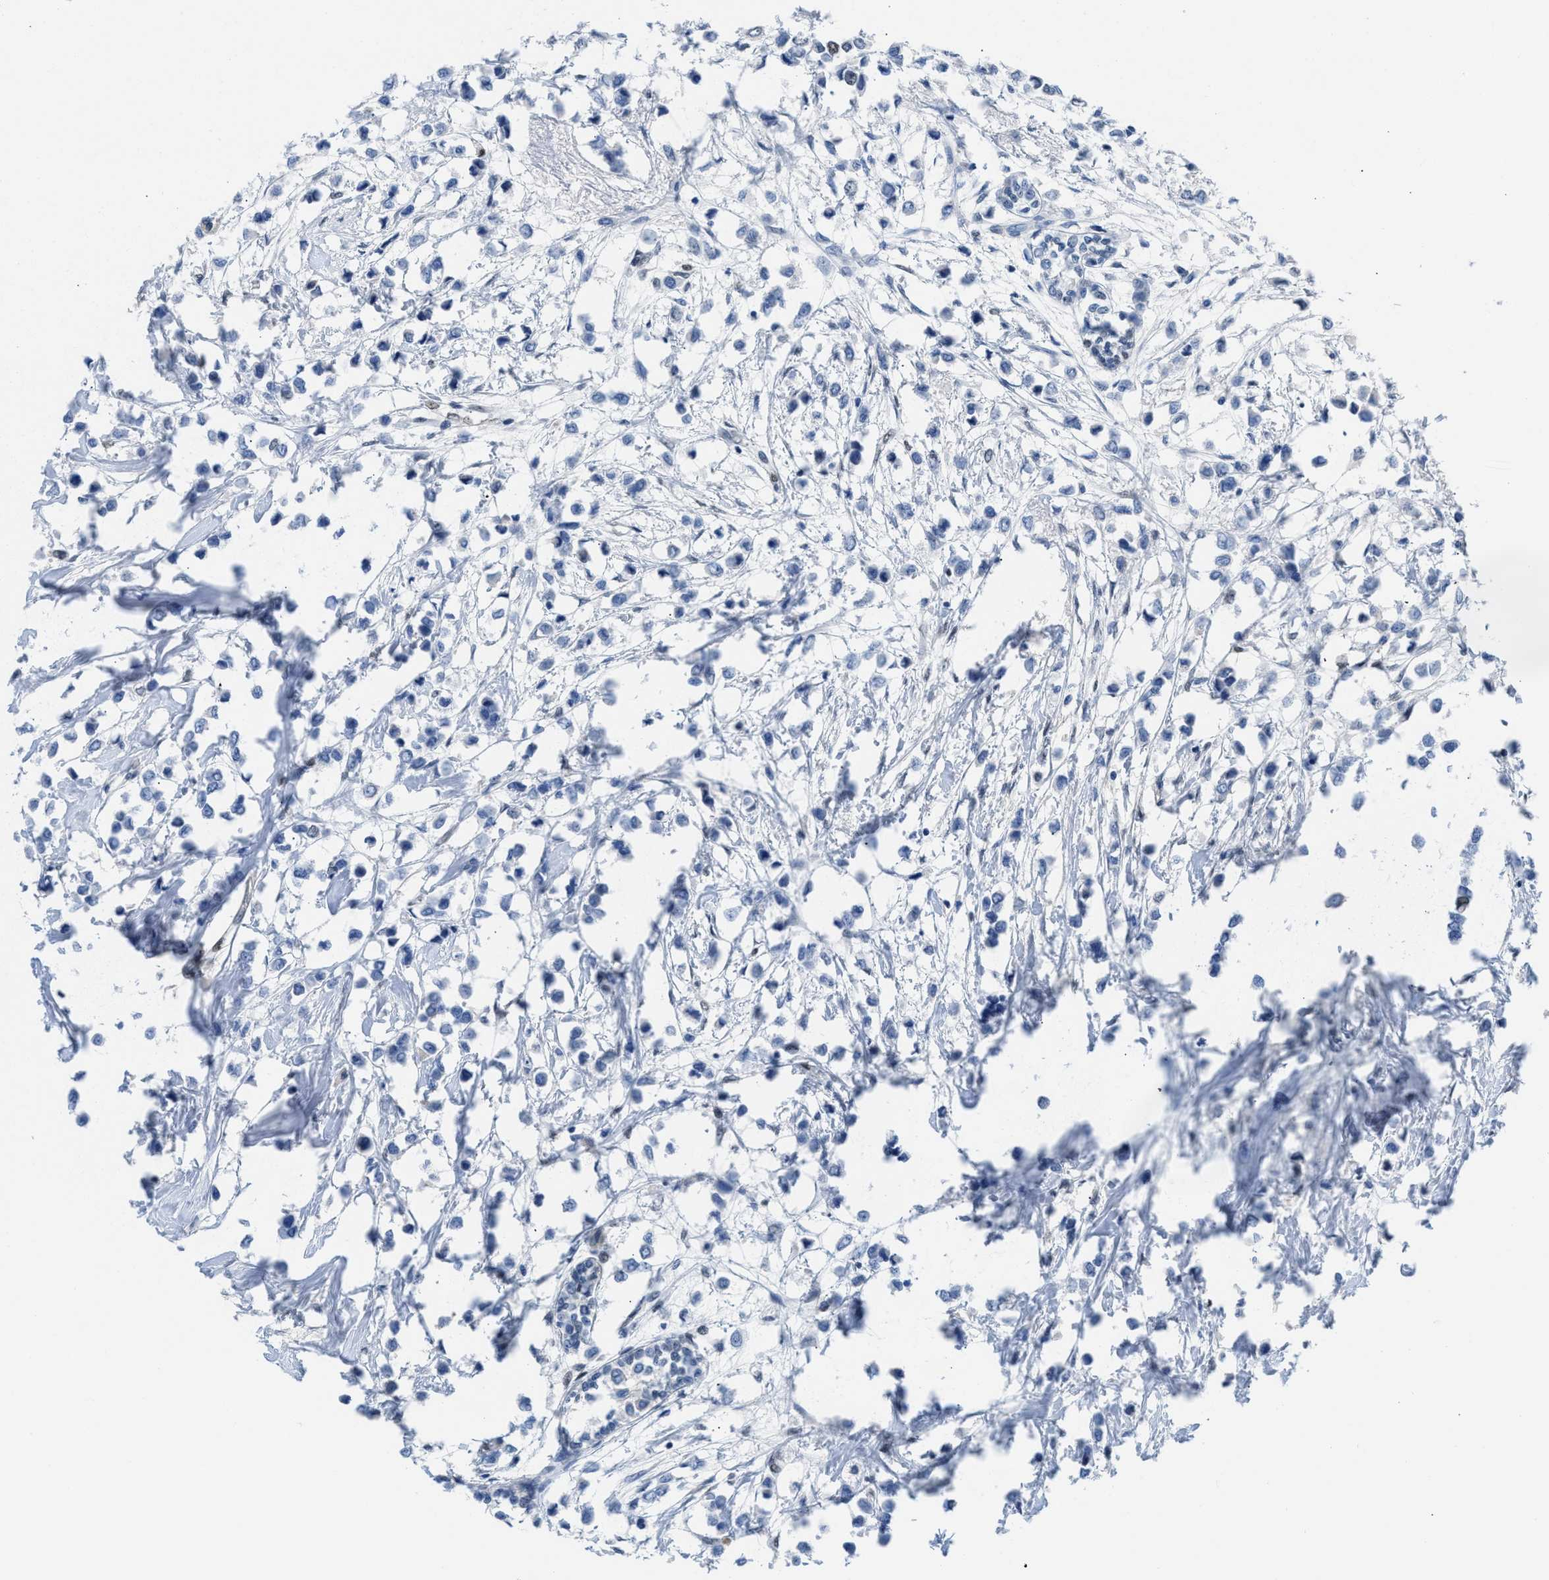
{"staining": {"intensity": "weak", "quantity": "<25%", "location": "cytoplasmic/membranous"}, "tissue": "breast cancer", "cell_type": "Tumor cells", "image_type": "cancer", "snomed": [{"axis": "morphology", "description": "Lobular carcinoma"}, {"axis": "topography", "description": "Breast"}], "caption": "High power microscopy image of an IHC micrograph of breast cancer, revealing no significant expression in tumor cells. (Immunohistochemistry (ihc), brightfield microscopy, high magnification).", "gene": "LEF1", "patient": {"sex": "female", "age": 51}}